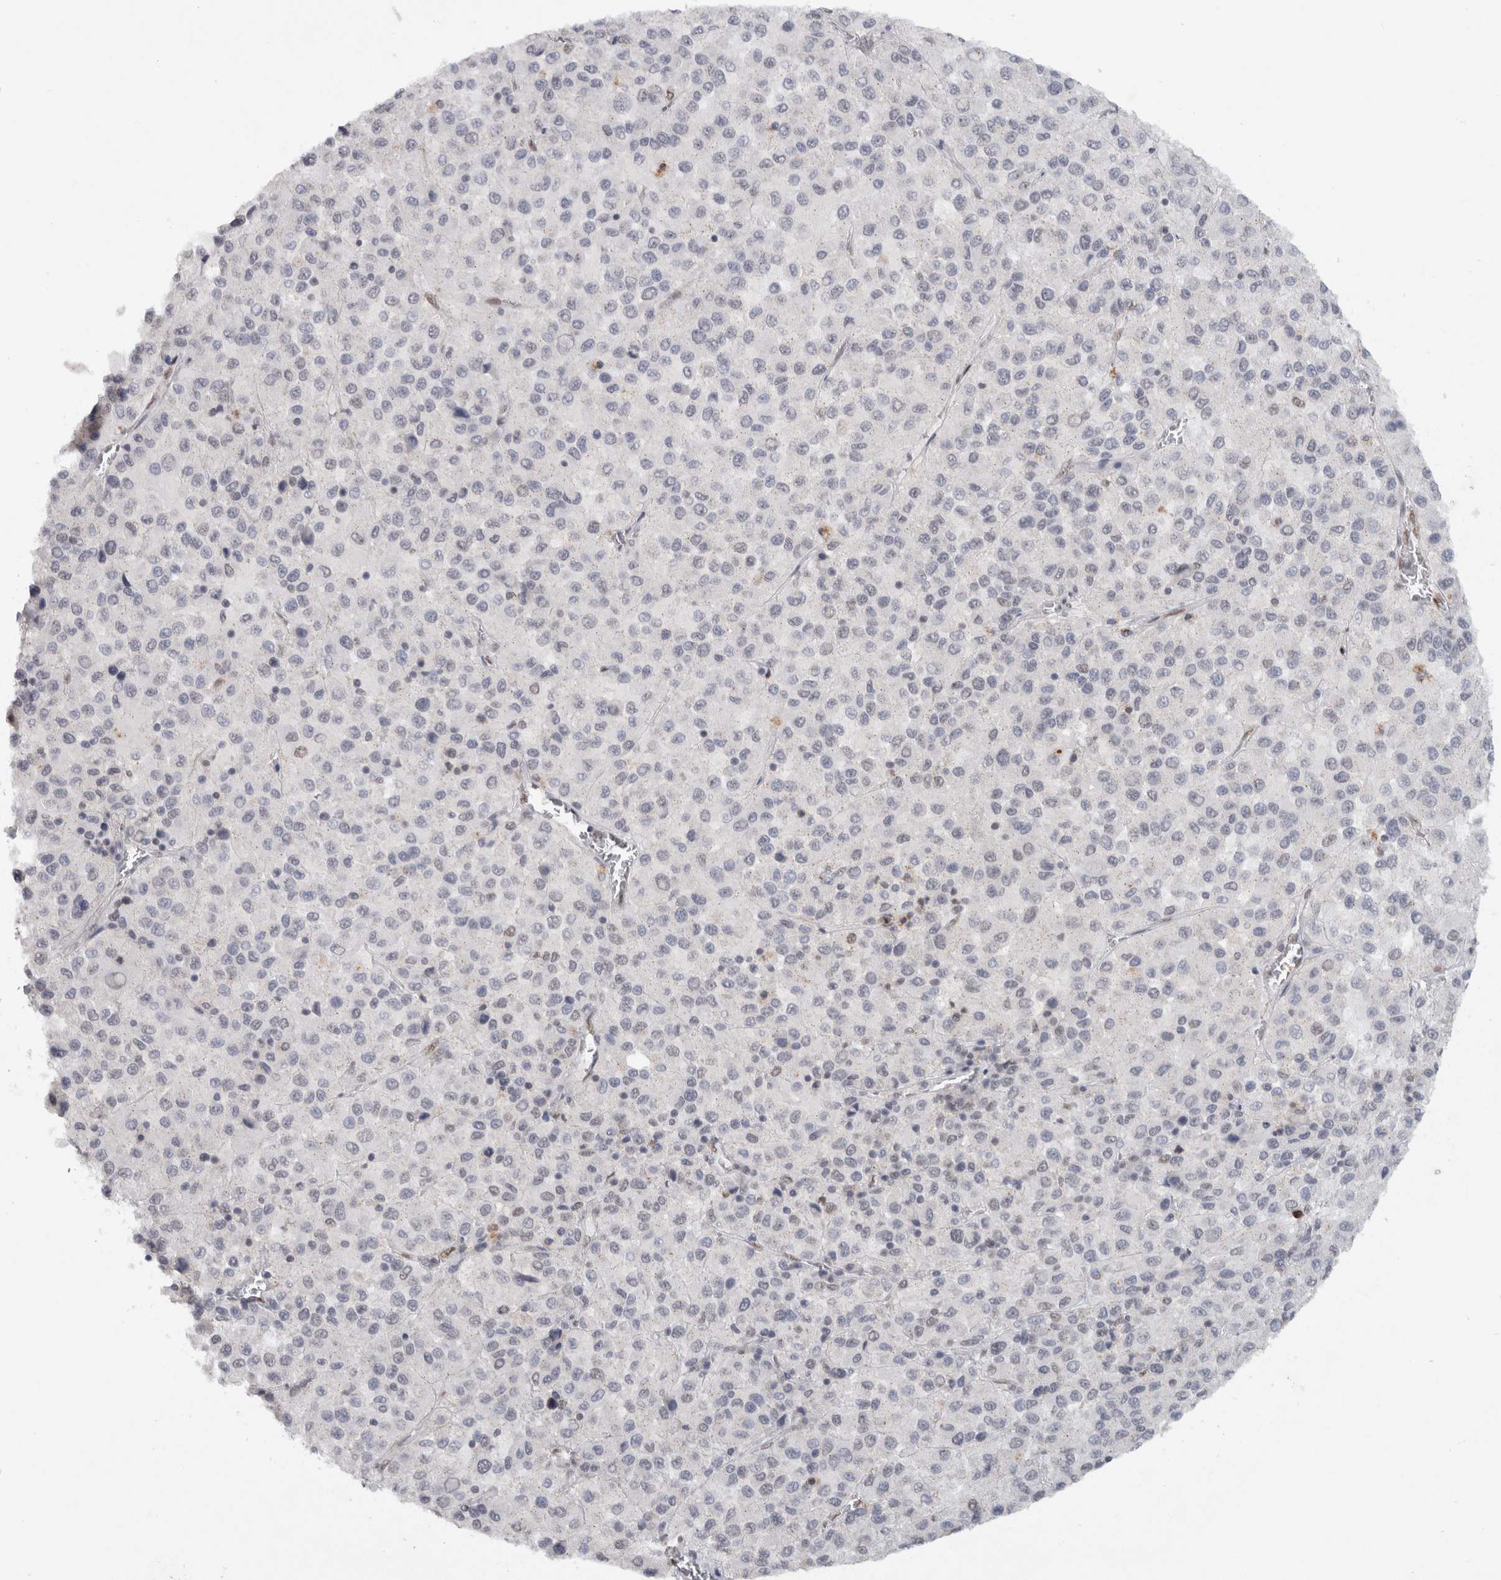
{"staining": {"intensity": "negative", "quantity": "none", "location": "none"}, "tissue": "melanoma", "cell_type": "Tumor cells", "image_type": "cancer", "snomed": [{"axis": "morphology", "description": "Malignant melanoma, Metastatic site"}, {"axis": "topography", "description": "Lung"}], "caption": "There is no significant expression in tumor cells of melanoma. (DAB IHC, high magnification).", "gene": "RPS6KA2", "patient": {"sex": "male", "age": 64}}